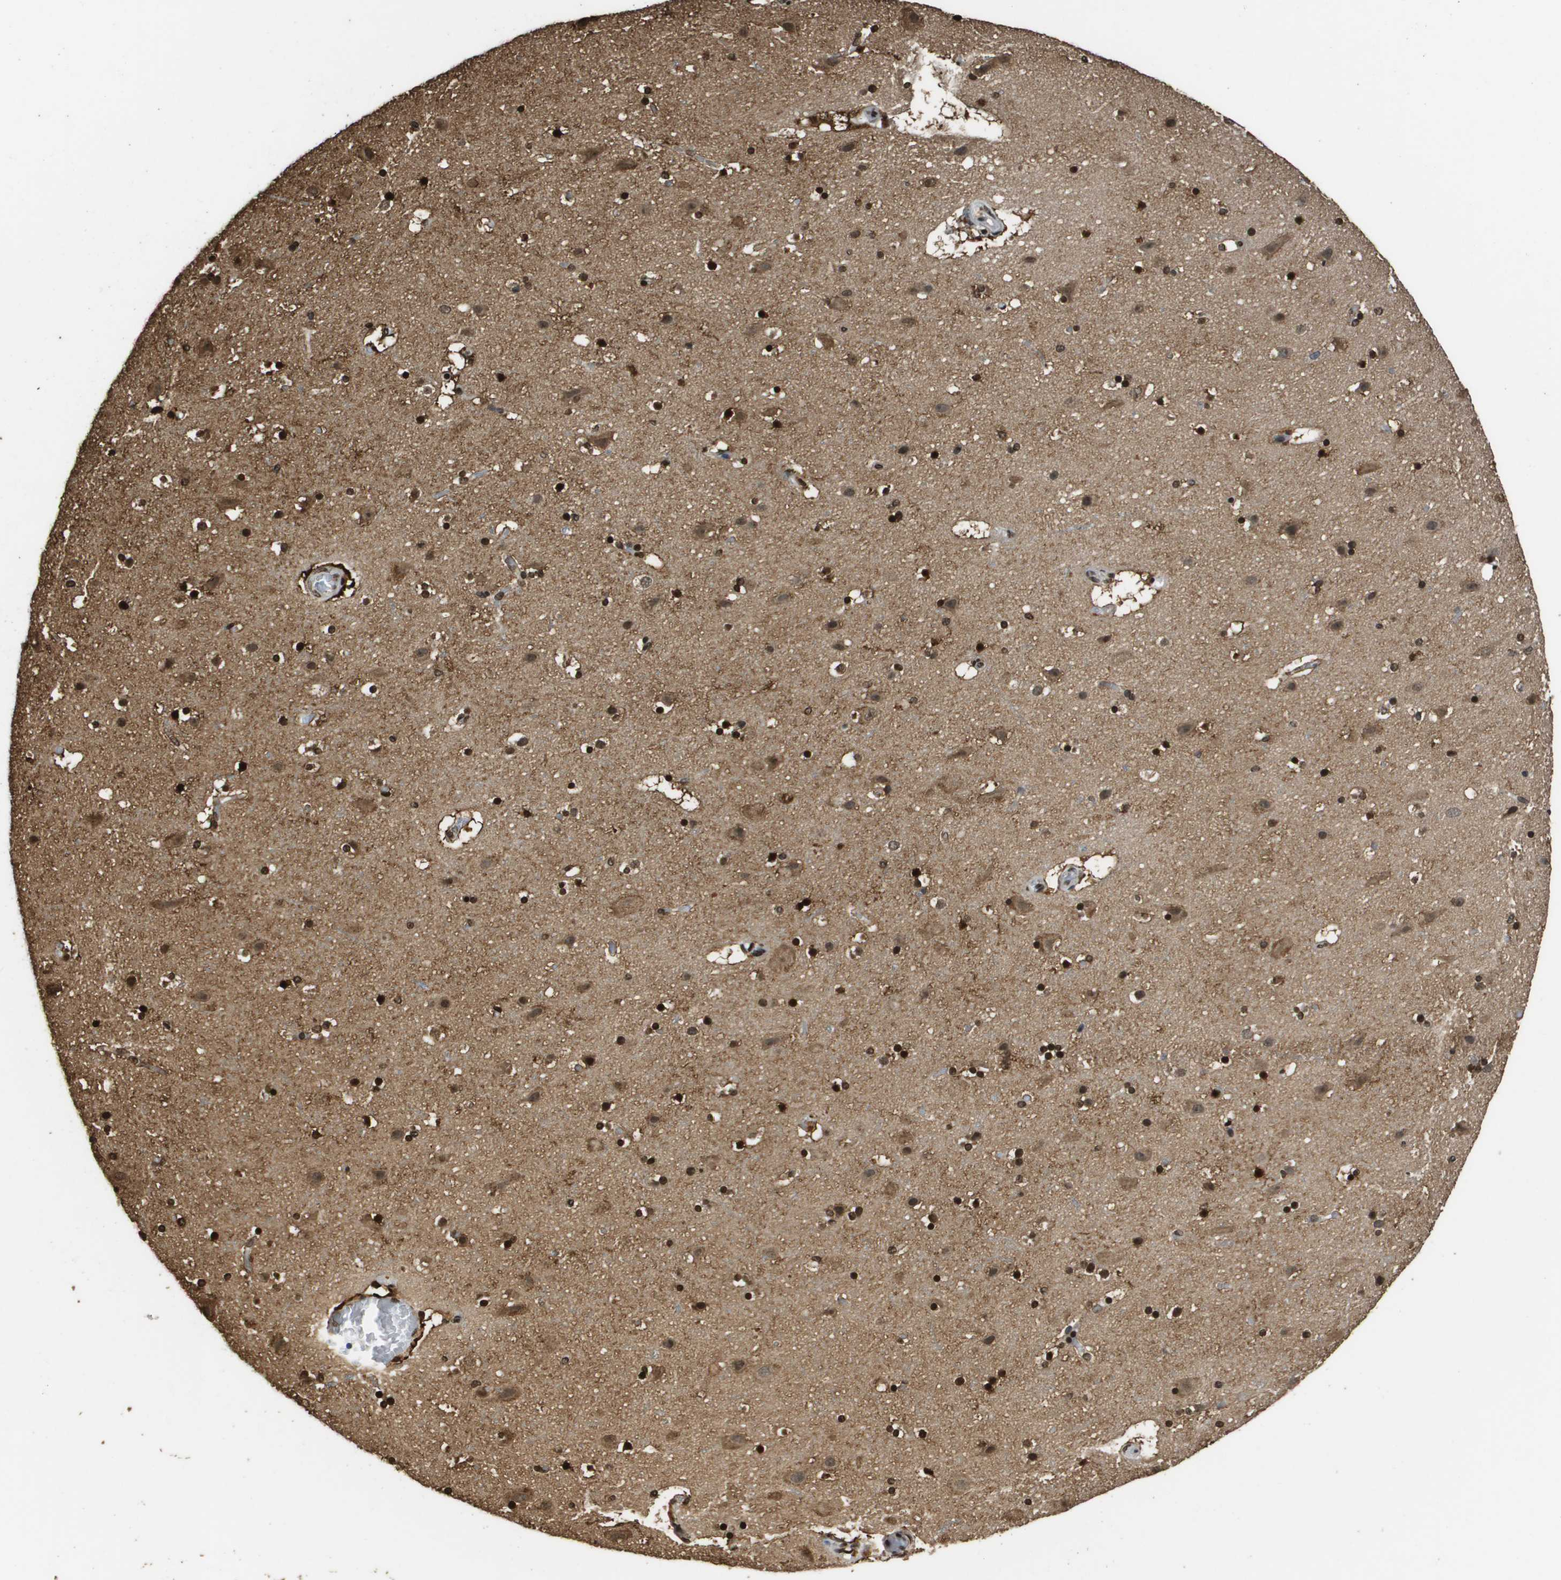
{"staining": {"intensity": "moderate", "quantity": ">75%", "location": "cytoplasmic/membranous"}, "tissue": "cerebral cortex", "cell_type": "Endothelial cells", "image_type": "normal", "snomed": [{"axis": "morphology", "description": "Normal tissue, NOS"}, {"axis": "topography", "description": "Cerebral cortex"}], "caption": "This is an image of immunohistochemistry (IHC) staining of unremarkable cerebral cortex, which shows moderate staining in the cytoplasmic/membranous of endothelial cells.", "gene": "MT3", "patient": {"sex": "male", "age": 45}}